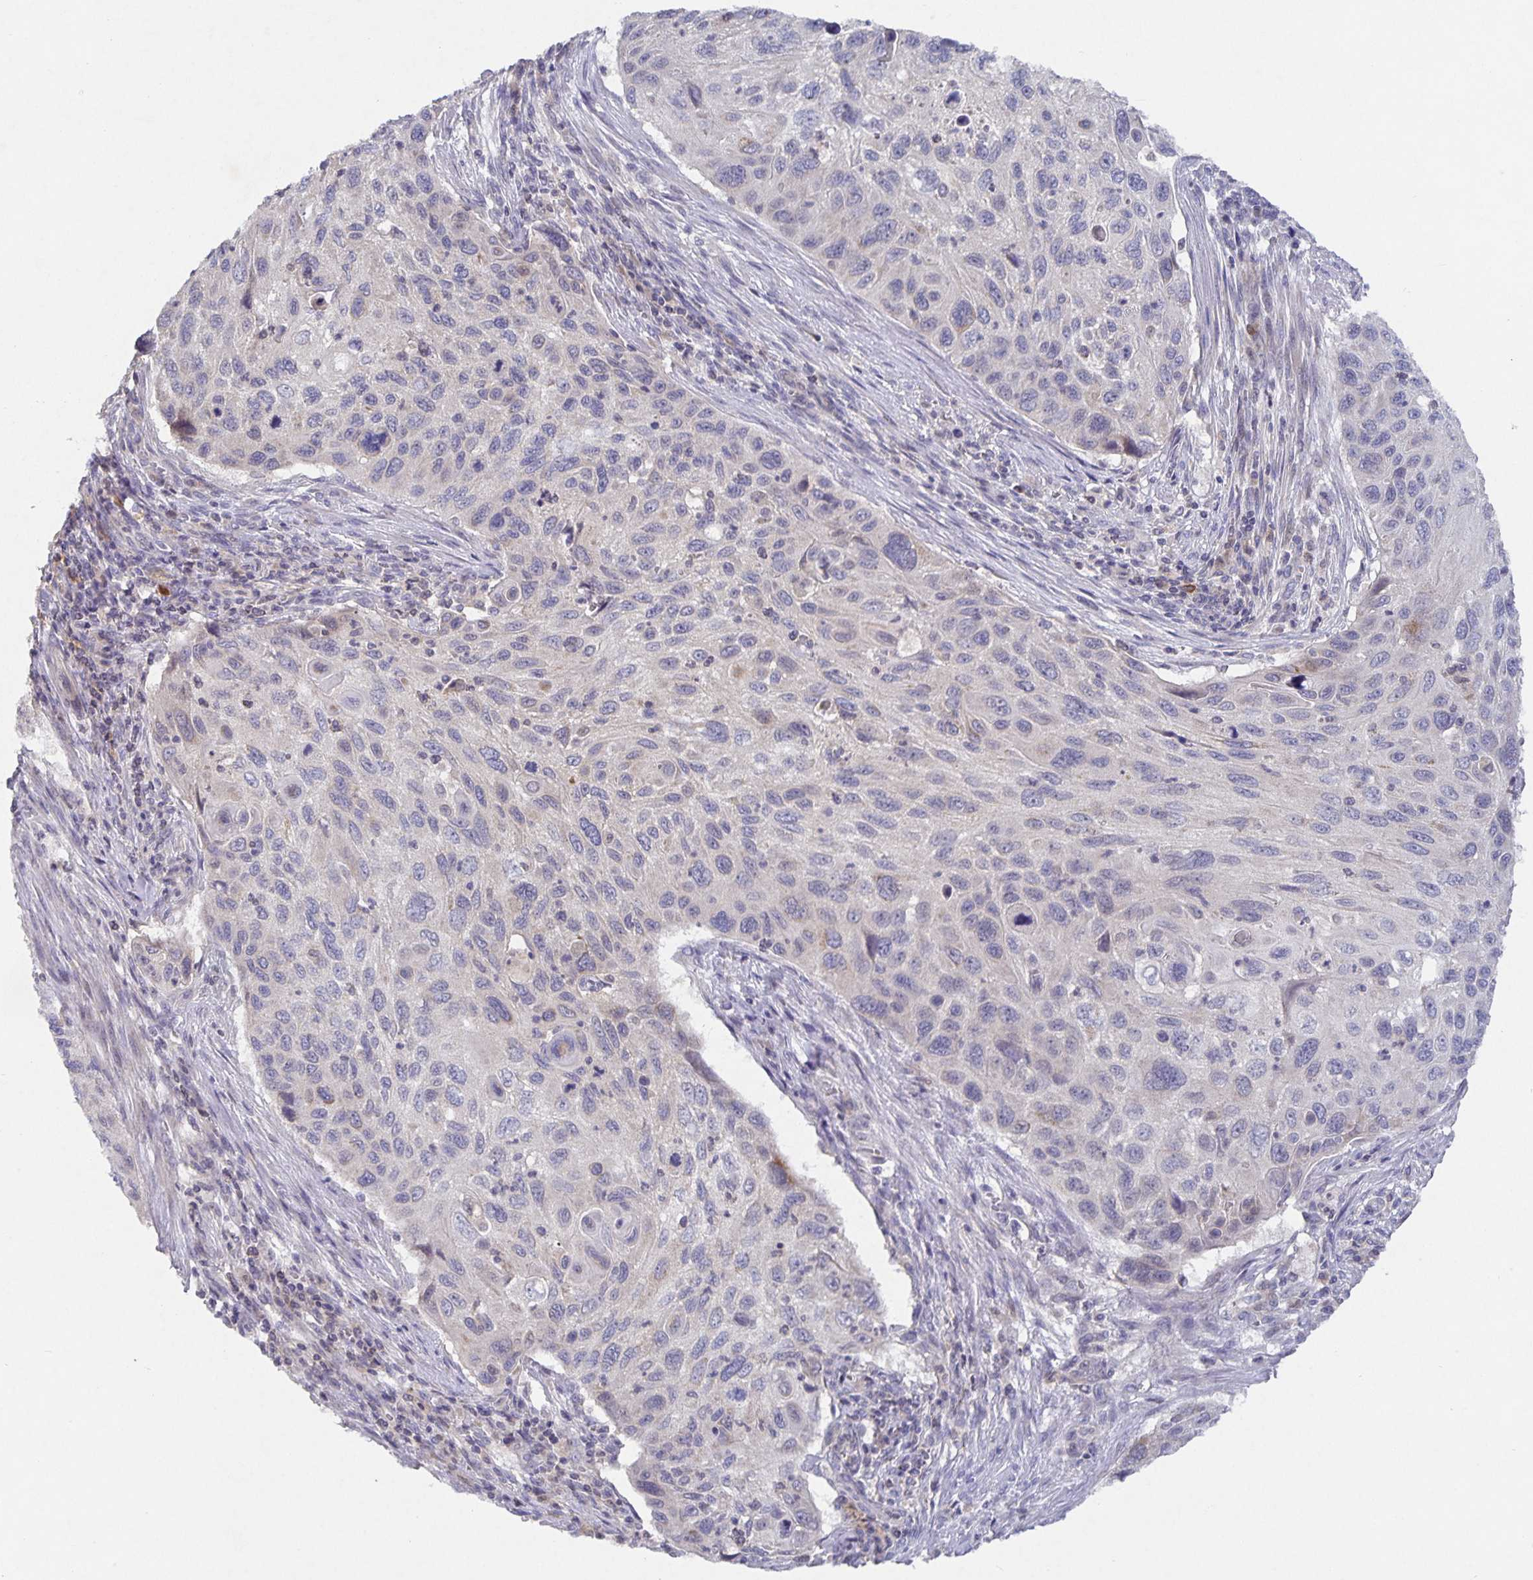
{"staining": {"intensity": "negative", "quantity": "none", "location": "none"}, "tissue": "cervical cancer", "cell_type": "Tumor cells", "image_type": "cancer", "snomed": [{"axis": "morphology", "description": "Squamous cell carcinoma, NOS"}, {"axis": "topography", "description": "Cervix"}], "caption": "A photomicrograph of human cervical cancer (squamous cell carcinoma) is negative for staining in tumor cells.", "gene": "HEPN1", "patient": {"sex": "female", "age": 70}}